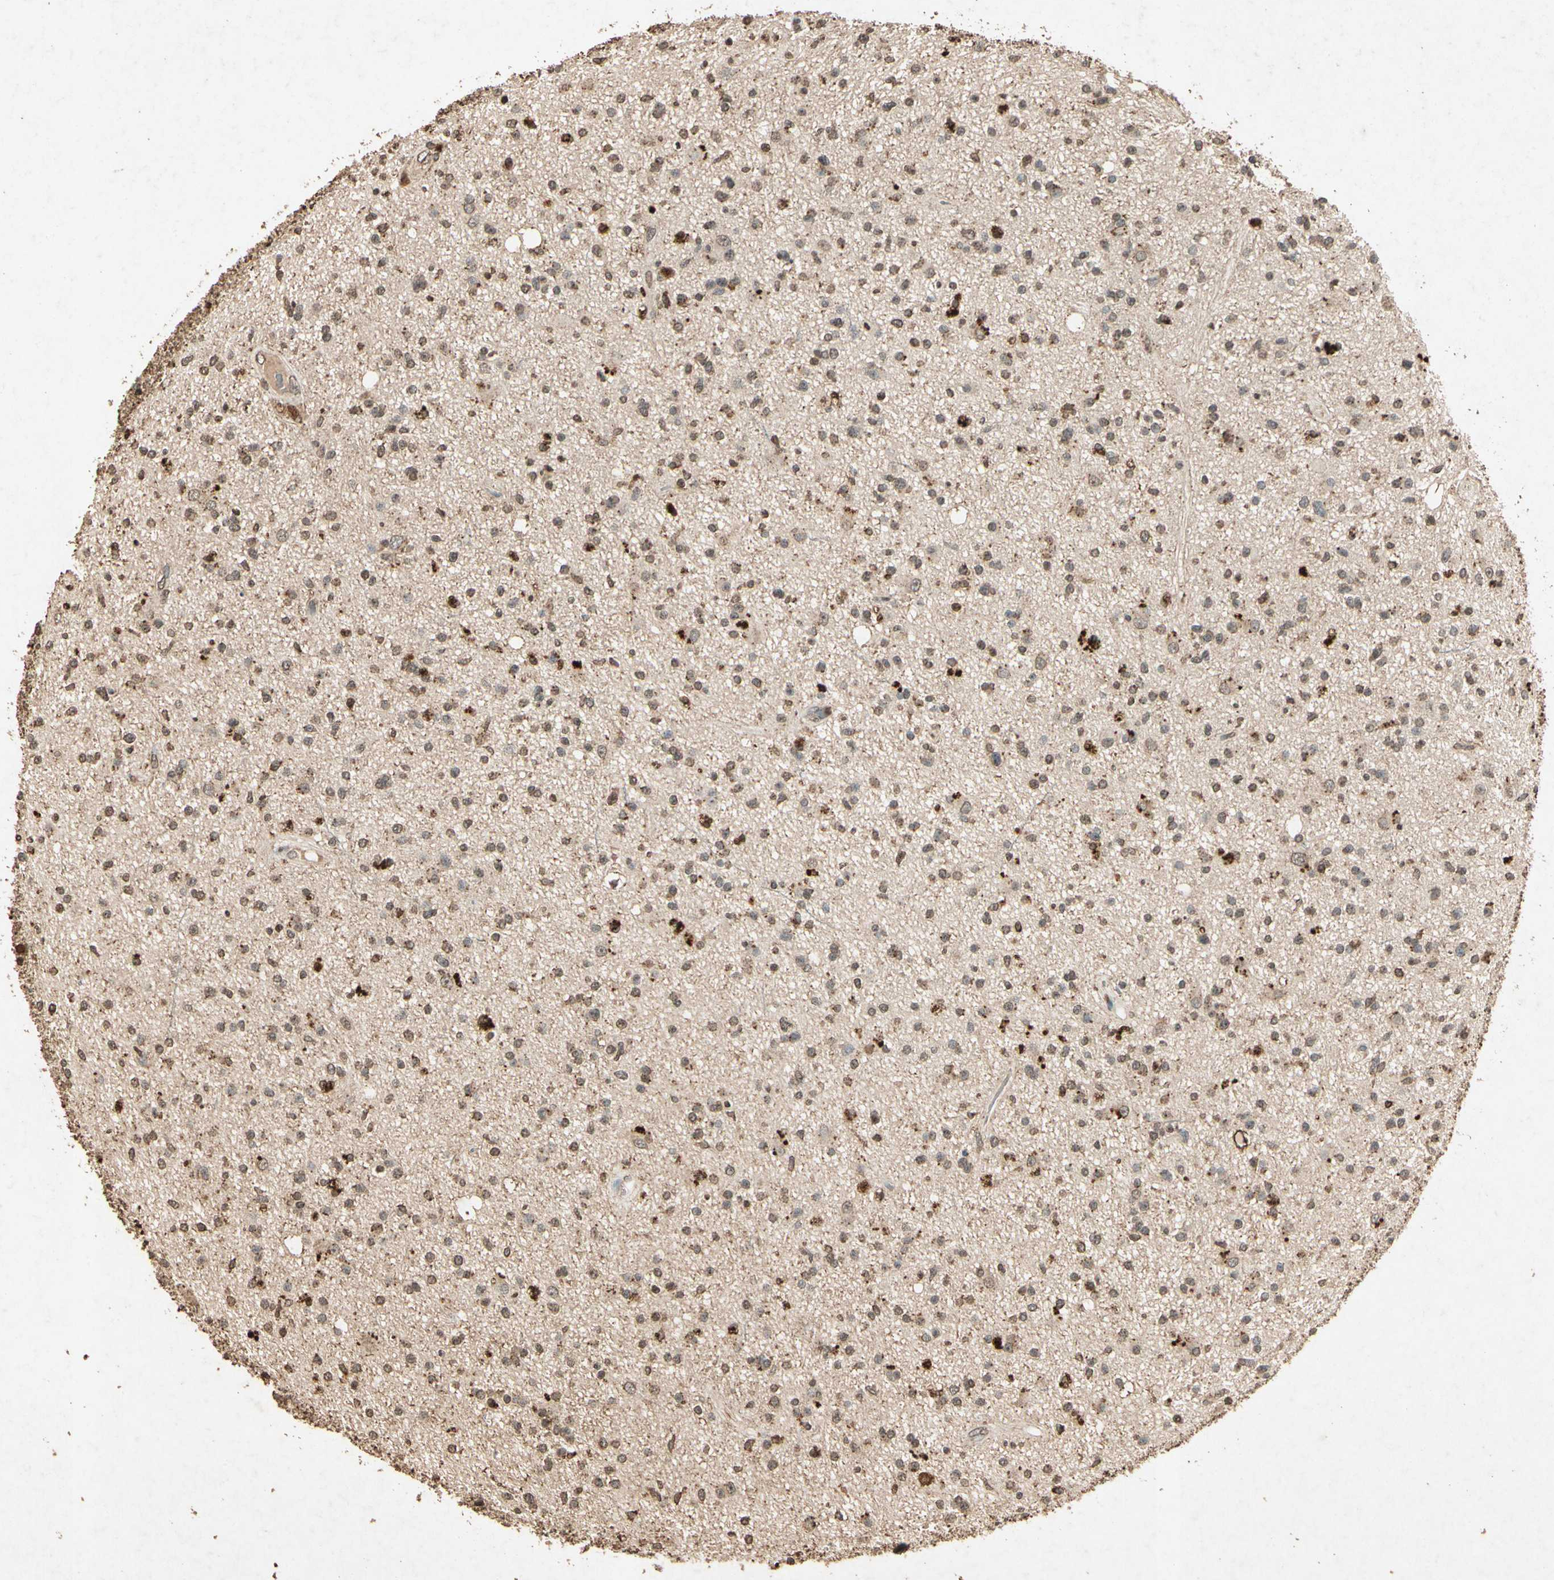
{"staining": {"intensity": "moderate", "quantity": "25%-75%", "location": "cytoplasmic/membranous"}, "tissue": "glioma", "cell_type": "Tumor cells", "image_type": "cancer", "snomed": [{"axis": "morphology", "description": "Glioma, malignant, High grade"}, {"axis": "topography", "description": "Brain"}], "caption": "Immunohistochemistry (IHC) image of neoplastic tissue: glioma stained using immunohistochemistry reveals medium levels of moderate protein expression localized specifically in the cytoplasmic/membranous of tumor cells, appearing as a cytoplasmic/membranous brown color.", "gene": "GC", "patient": {"sex": "male", "age": 33}}